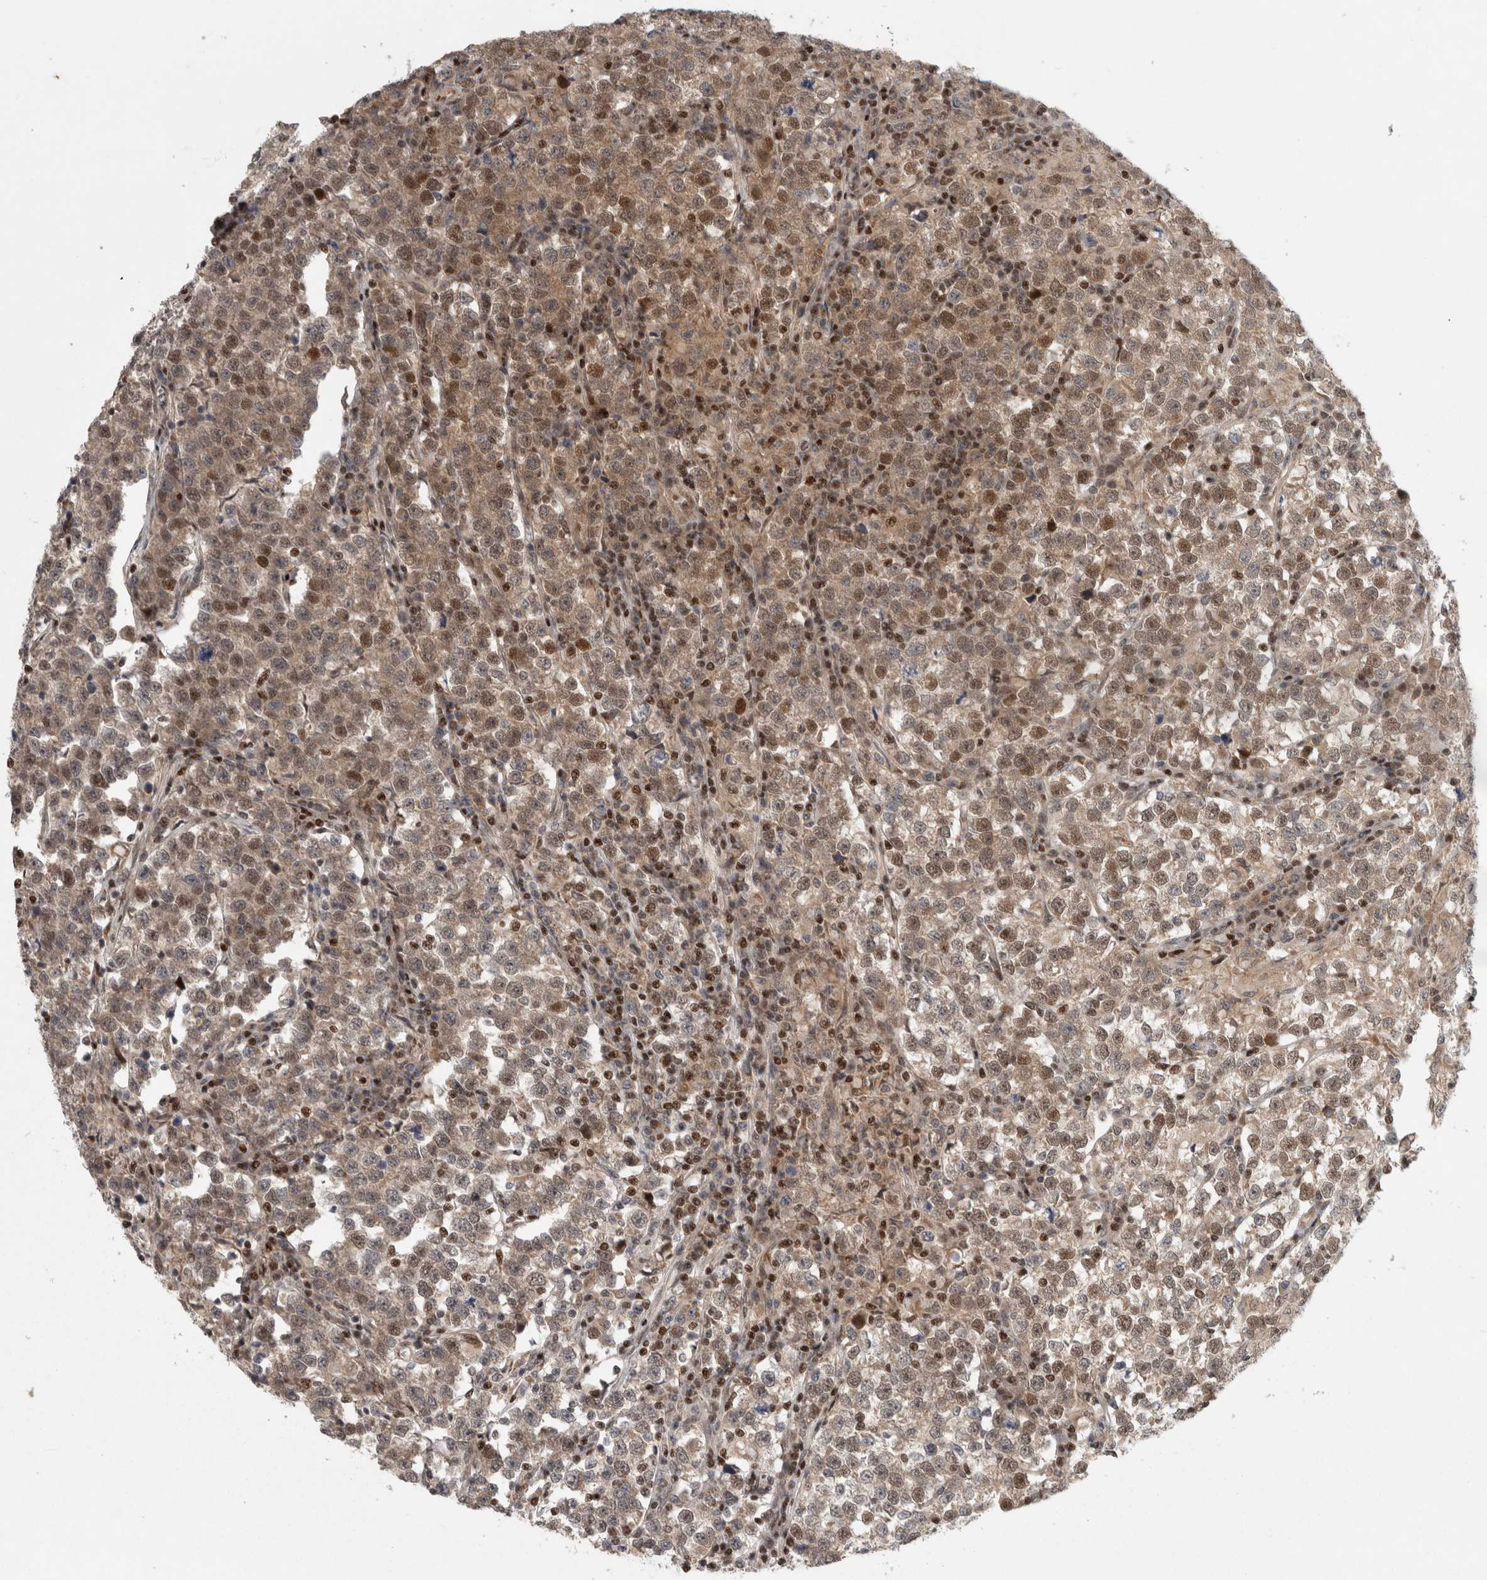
{"staining": {"intensity": "moderate", "quantity": ">75%", "location": "cytoplasmic/membranous,nuclear"}, "tissue": "testis cancer", "cell_type": "Tumor cells", "image_type": "cancer", "snomed": [{"axis": "morphology", "description": "Normal tissue, NOS"}, {"axis": "morphology", "description": "Seminoma, NOS"}, {"axis": "topography", "description": "Testis"}], "caption": "Seminoma (testis) stained with a protein marker demonstrates moderate staining in tumor cells.", "gene": "KDM8", "patient": {"sex": "male", "age": 43}}